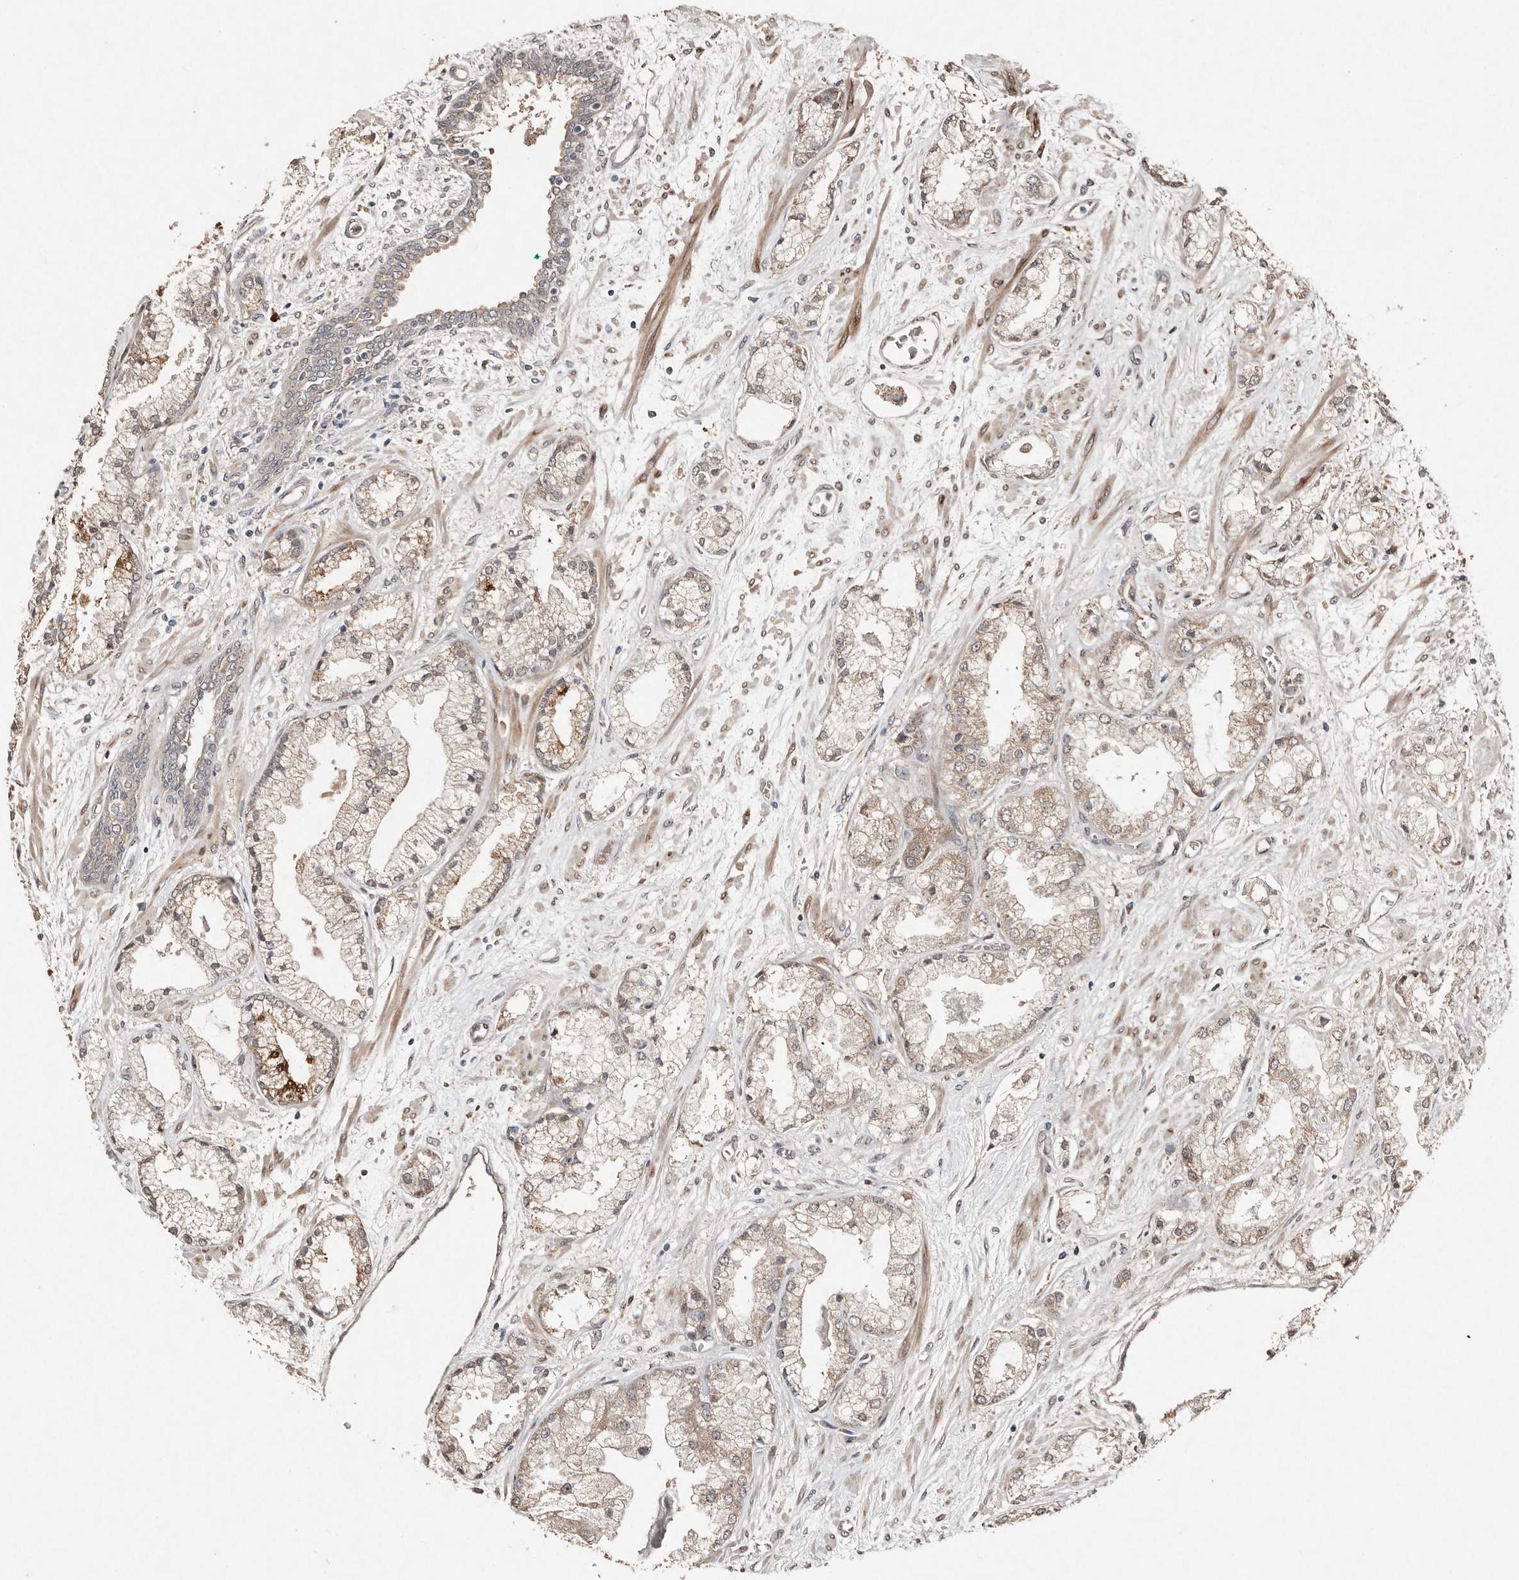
{"staining": {"intensity": "weak", "quantity": "25%-75%", "location": "cytoplasmic/membranous"}, "tissue": "prostate cancer", "cell_type": "Tumor cells", "image_type": "cancer", "snomed": [{"axis": "morphology", "description": "Adenocarcinoma, High grade"}, {"axis": "topography", "description": "Prostate"}], "caption": "Tumor cells demonstrate low levels of weak cytoplasmic/membranous expression in about 25%-75% of cells in prostate adenocarcinoma (high-grade).", "gene": "DIP2C", "patient": {"sex": "male", "age": 50}}